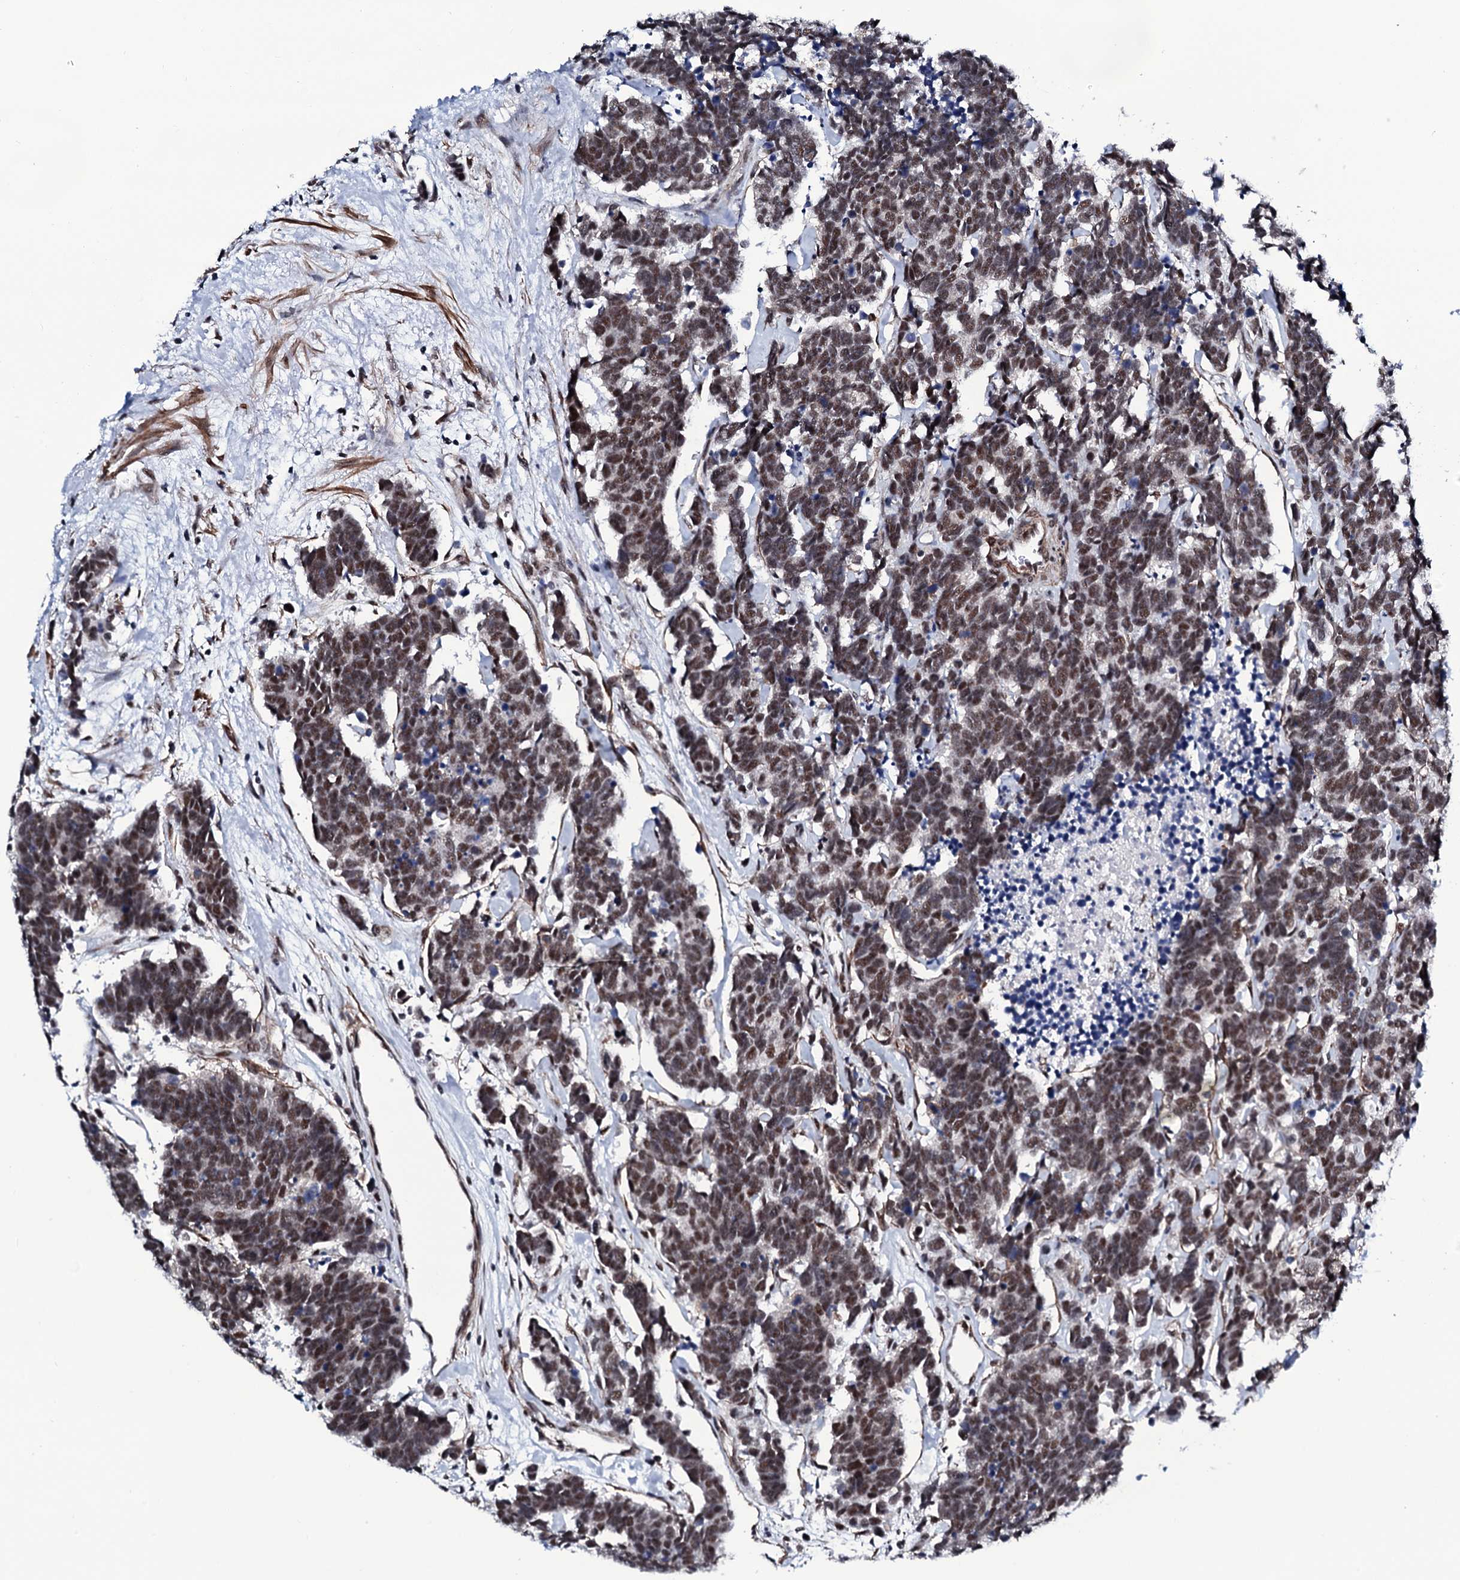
{"staining": {"intensity": "moderate", "quantity": ">75%", "location": "nuclear"}, "tissue": "carcinoid", "cell_type": "Tumor cells", "image_type": "cancer", "snomed": [{"axis": "morphology", "description": "Carcinoma, NOS"}, {"axis": "morphology", "description": "Carcinoid, malignant, NOS"}, {"axis": "topography", "description": "Urinary bladder"}], "caption": "A medium amount of moderate nuclear expression is seen in approximately >75% of tumor cells in carcinoma tissue.", "gene": "CWC15", "patient": {"sex": "male", "age": 57}}